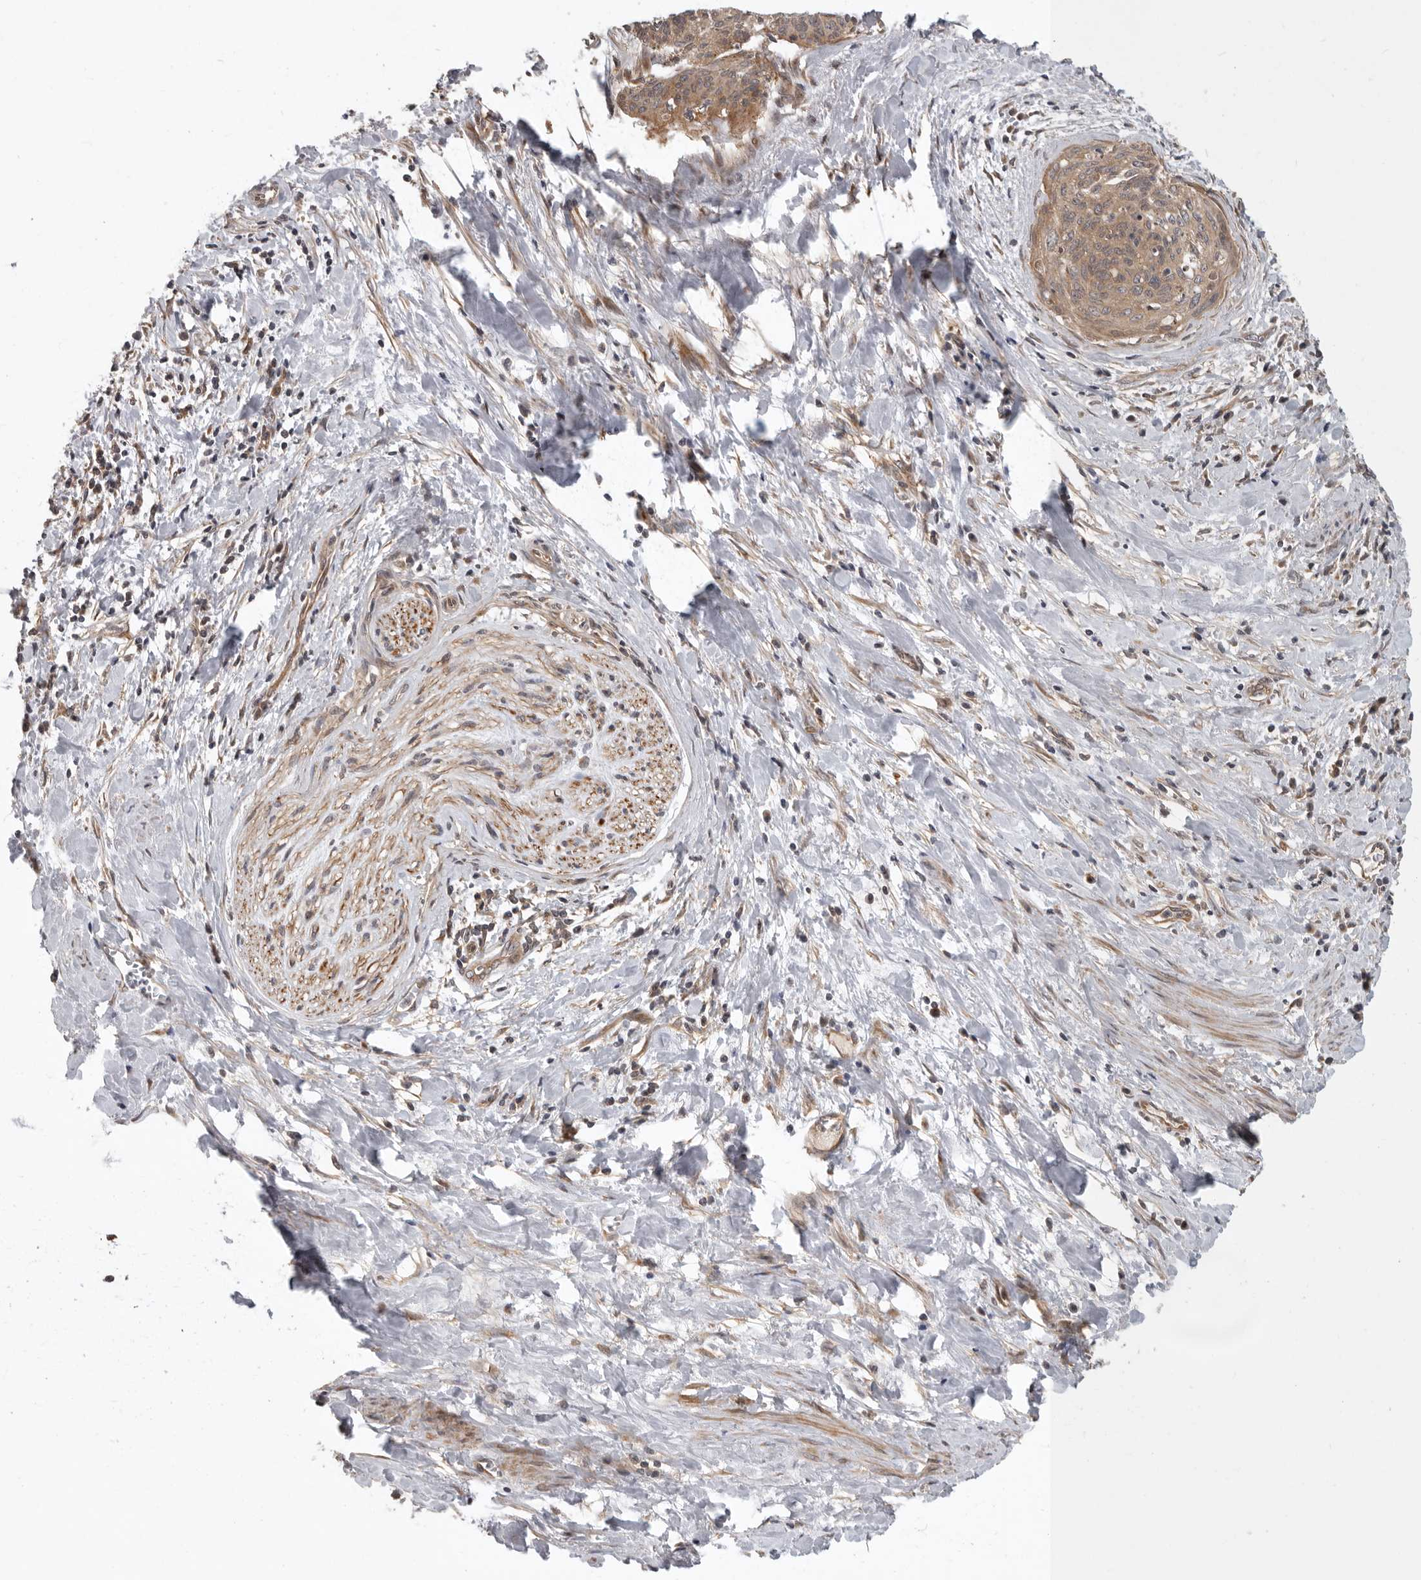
{"staining": {"intensity": "moderate", "quantity": ">75%", "location": "cytoplasmic/membranous"}, "tissue": "cervical cancer", "cell_type": "Tumor cells", "image_type": "cancer", "snomed": [{"axis": "morphology", "description": "Squamous cell carcinoma, NOS"}, {"axis": "topography", "description": "Cervix"}], "caption": "Immunohistochemical staining of human squamous cell carcinoma (cervical) displays moderate cytoplasmic/membranous protein expression in about >75% of tumor cells.", "gene": "CUEDC1", "patient": {"sex": "female", "age": 55}}